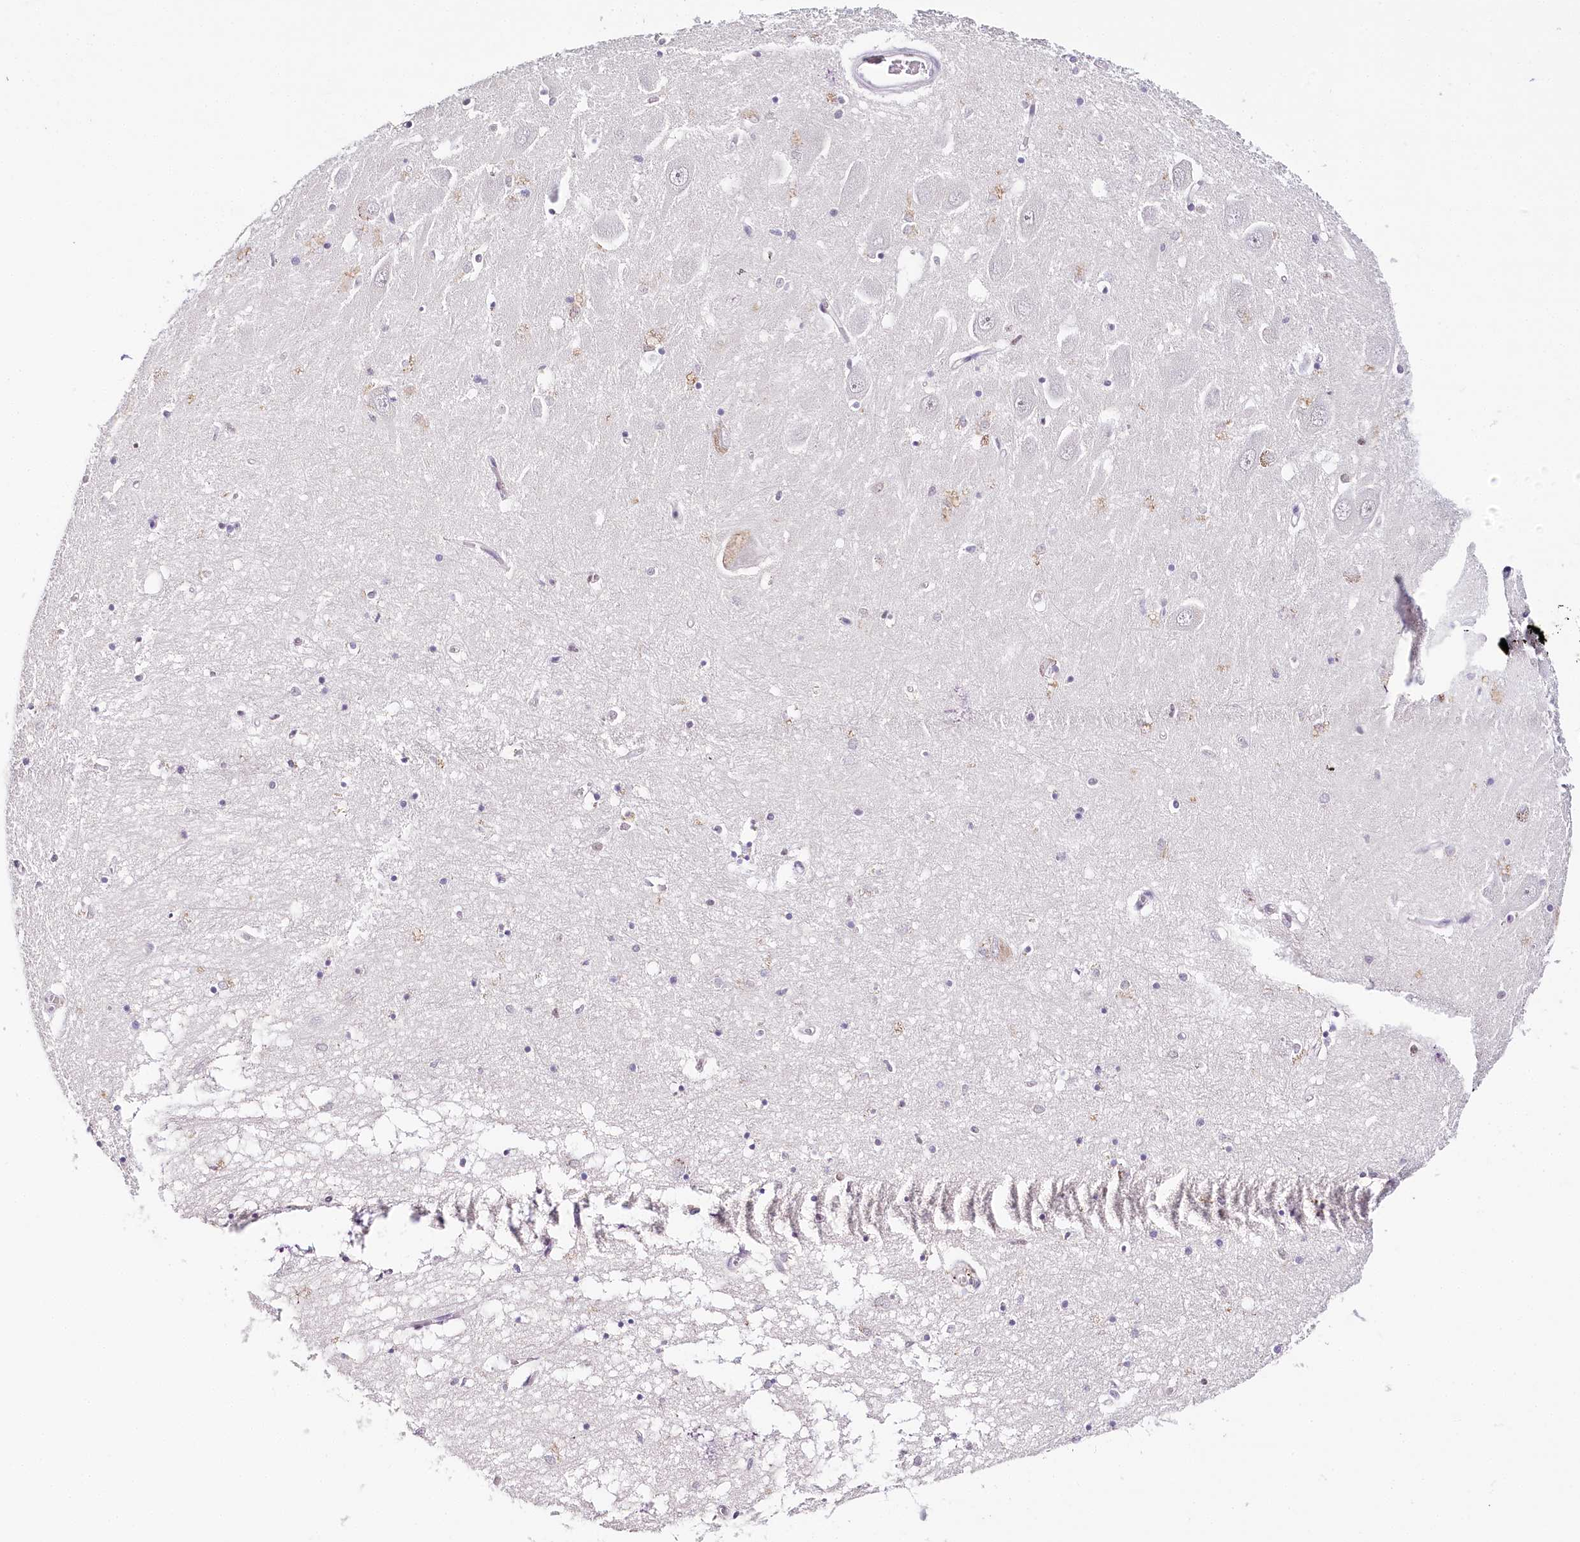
{"staining": {"intensity": "negative", "quantity": "none", "location": "none"}, "tissue": "hippocampus", "cell_type": "Glial cells", "image_type": "normal", "snomed": [{"axis": "morphology", "description": "Normal tissue, NOS"}, {"axis": "topography", "description": "Hippocampus"}], "caption": "This is a histopathology image of IHC staining of normal hippocampus, which shows no positivity in glial cells. (Stains: DAB (3,3'-diaminobenzidine) immunohistochemistry (IHC) with hematoxylin counter stain, Microscopy: brightfield microscopy at high magnification).", "gene": "TP53", "patient": {"sex": "male", "age": 70}}